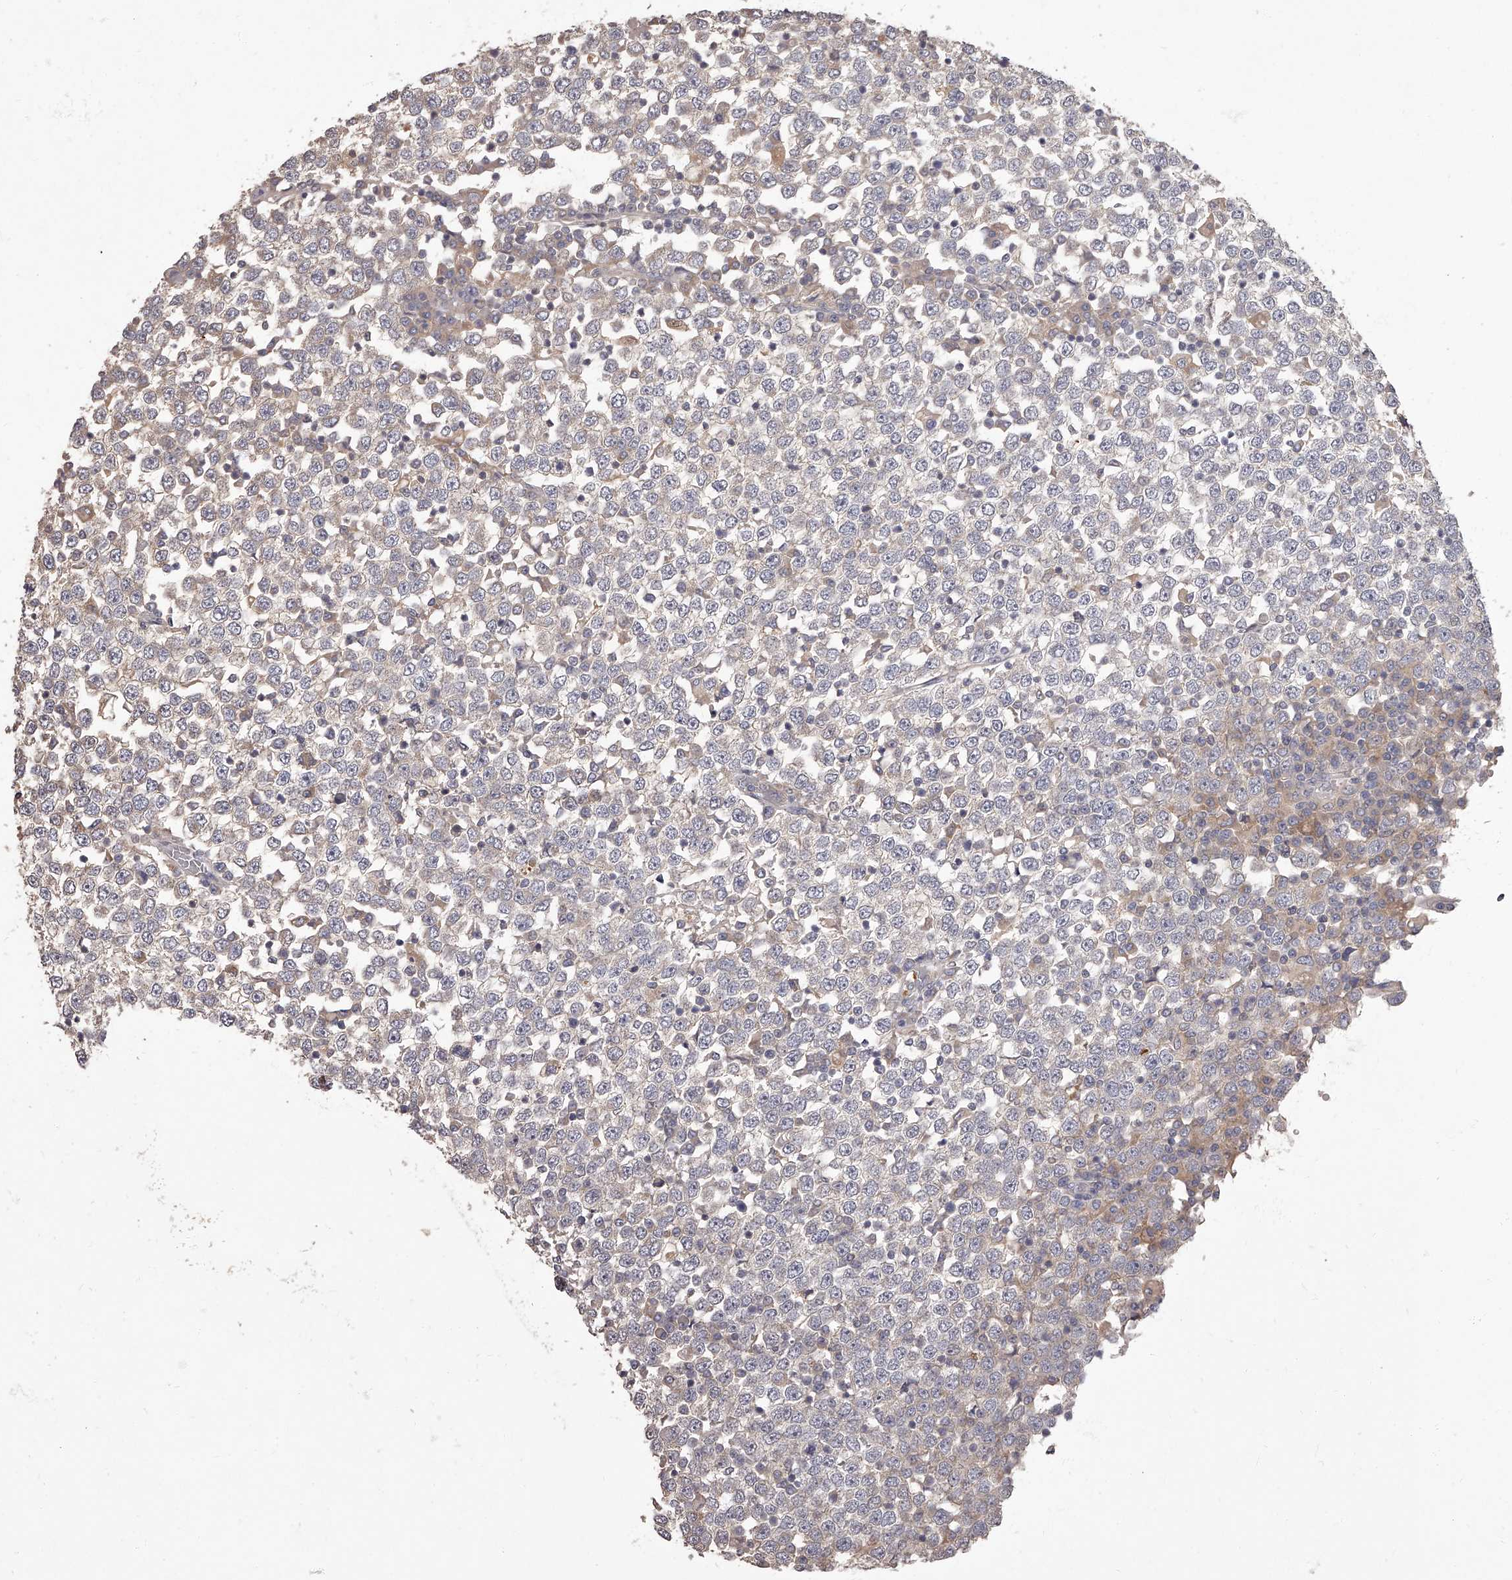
{"staining": {"intensity": "weak", "quantity": "<25%", "location": "cytoplasmic/membranous"}, "tissue": "testis cancer", "cell_type": "Tumor cells", "image_type": "cancer", "snomed": [{"axis": "morphology", "description": "Seminoma, NOS"}, {"axis": "topography", "description": "Testis"}], "caption": "Testis cancer (seminoma) stained for a protein using IHC displays no positivity tumor cells.", "gene": "APEH", "patient": {"sex": "male", "age": 65}}